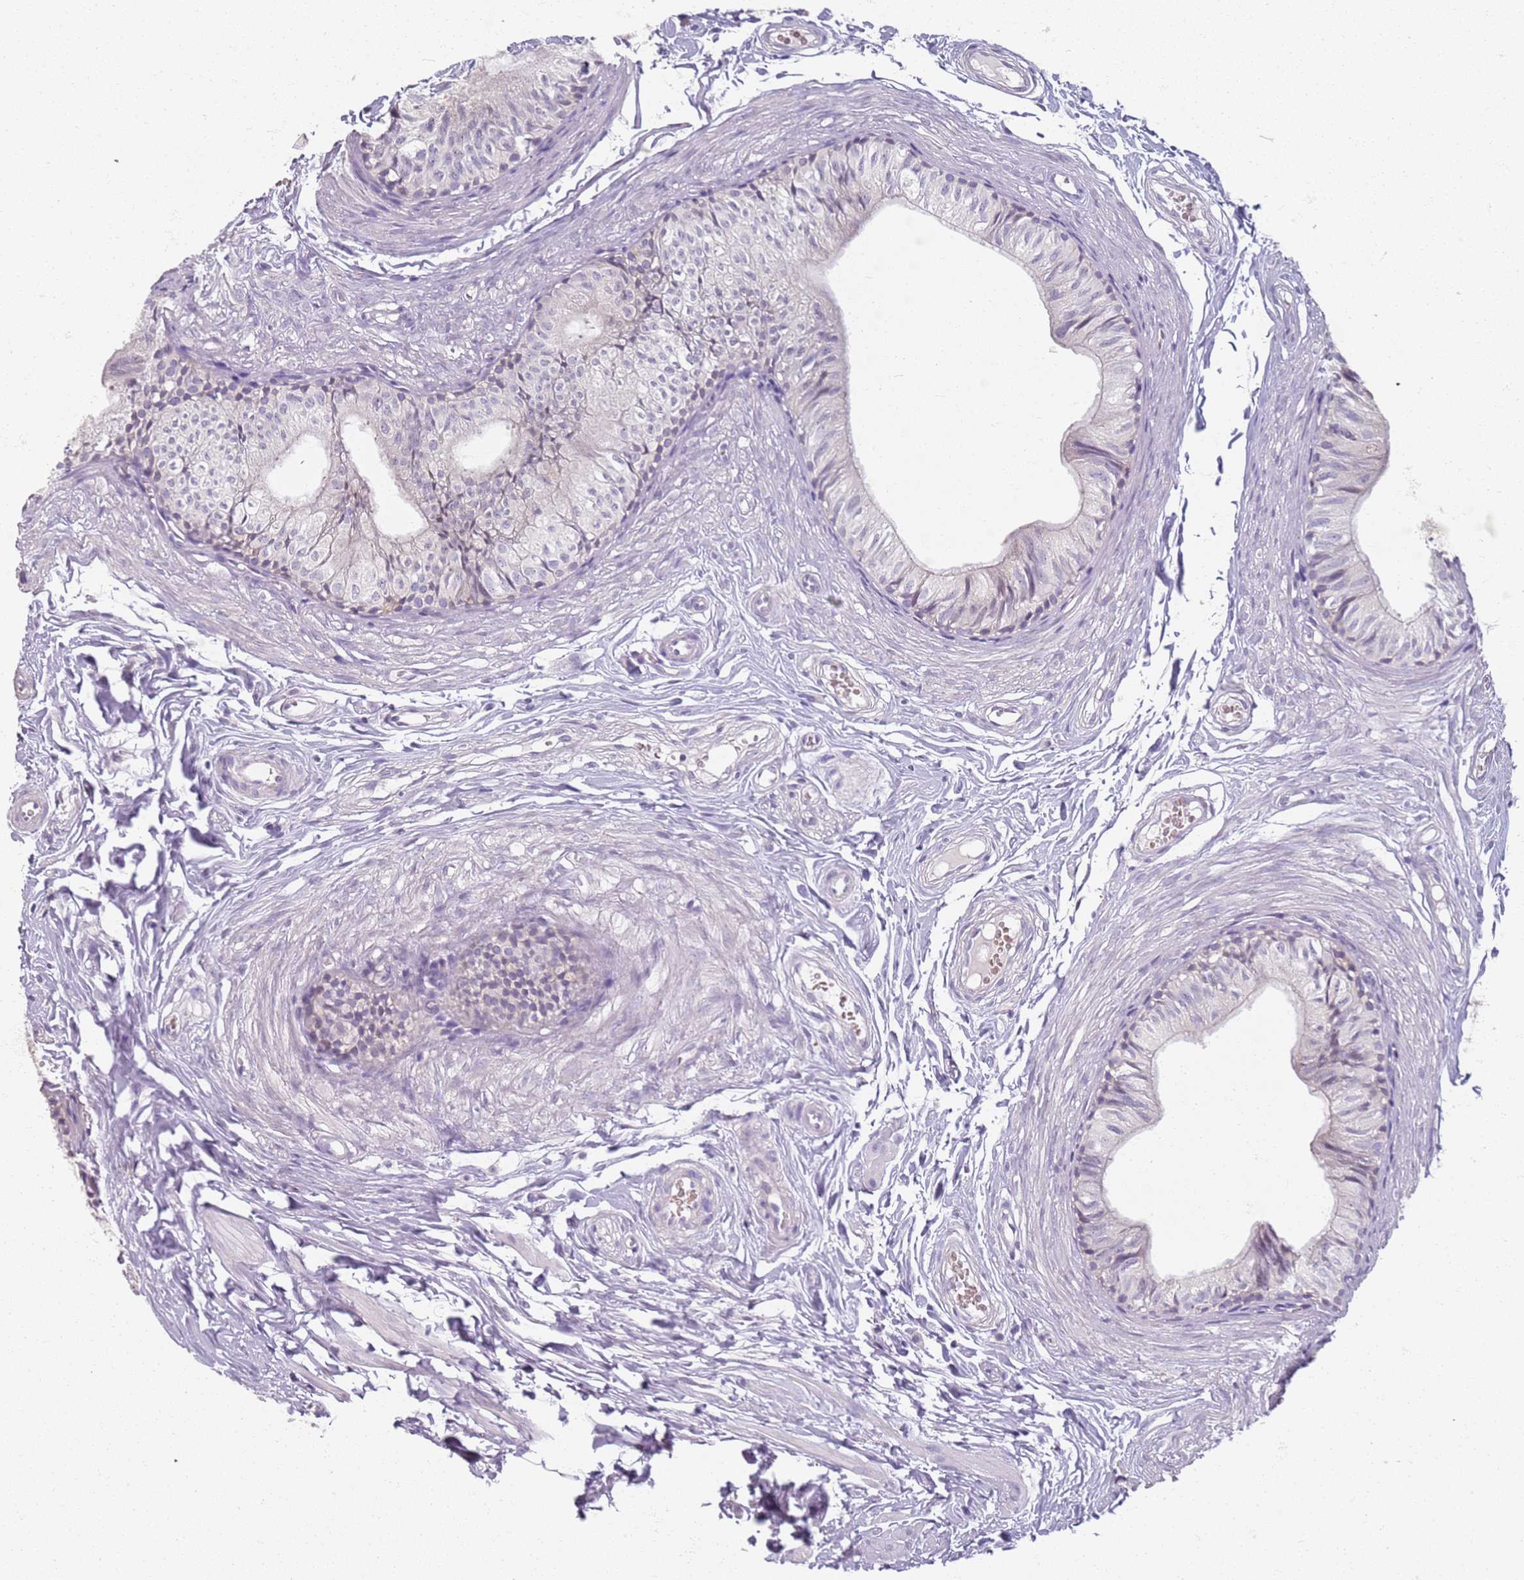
{"staining": {"intensity": "negative", "quantity": "none", "location": "none"}, "tissue": "epididymis", "cell_type": "Glandular cells", "image_type": "normal", "snomed": [{"axis": "morphology", "description": "Normal tissue, NOS"}, {"axis": "topography", "description": "Epididymis"}], "caption": "Immunohistochemical staining of benign epididymis displays no significant expression in glandular cells. (DAB immunohistochemistry (IHC) with hematoxylin counter stain).", "gene": "CD40LG", "patient": {"sex": "male", "age": 37}}